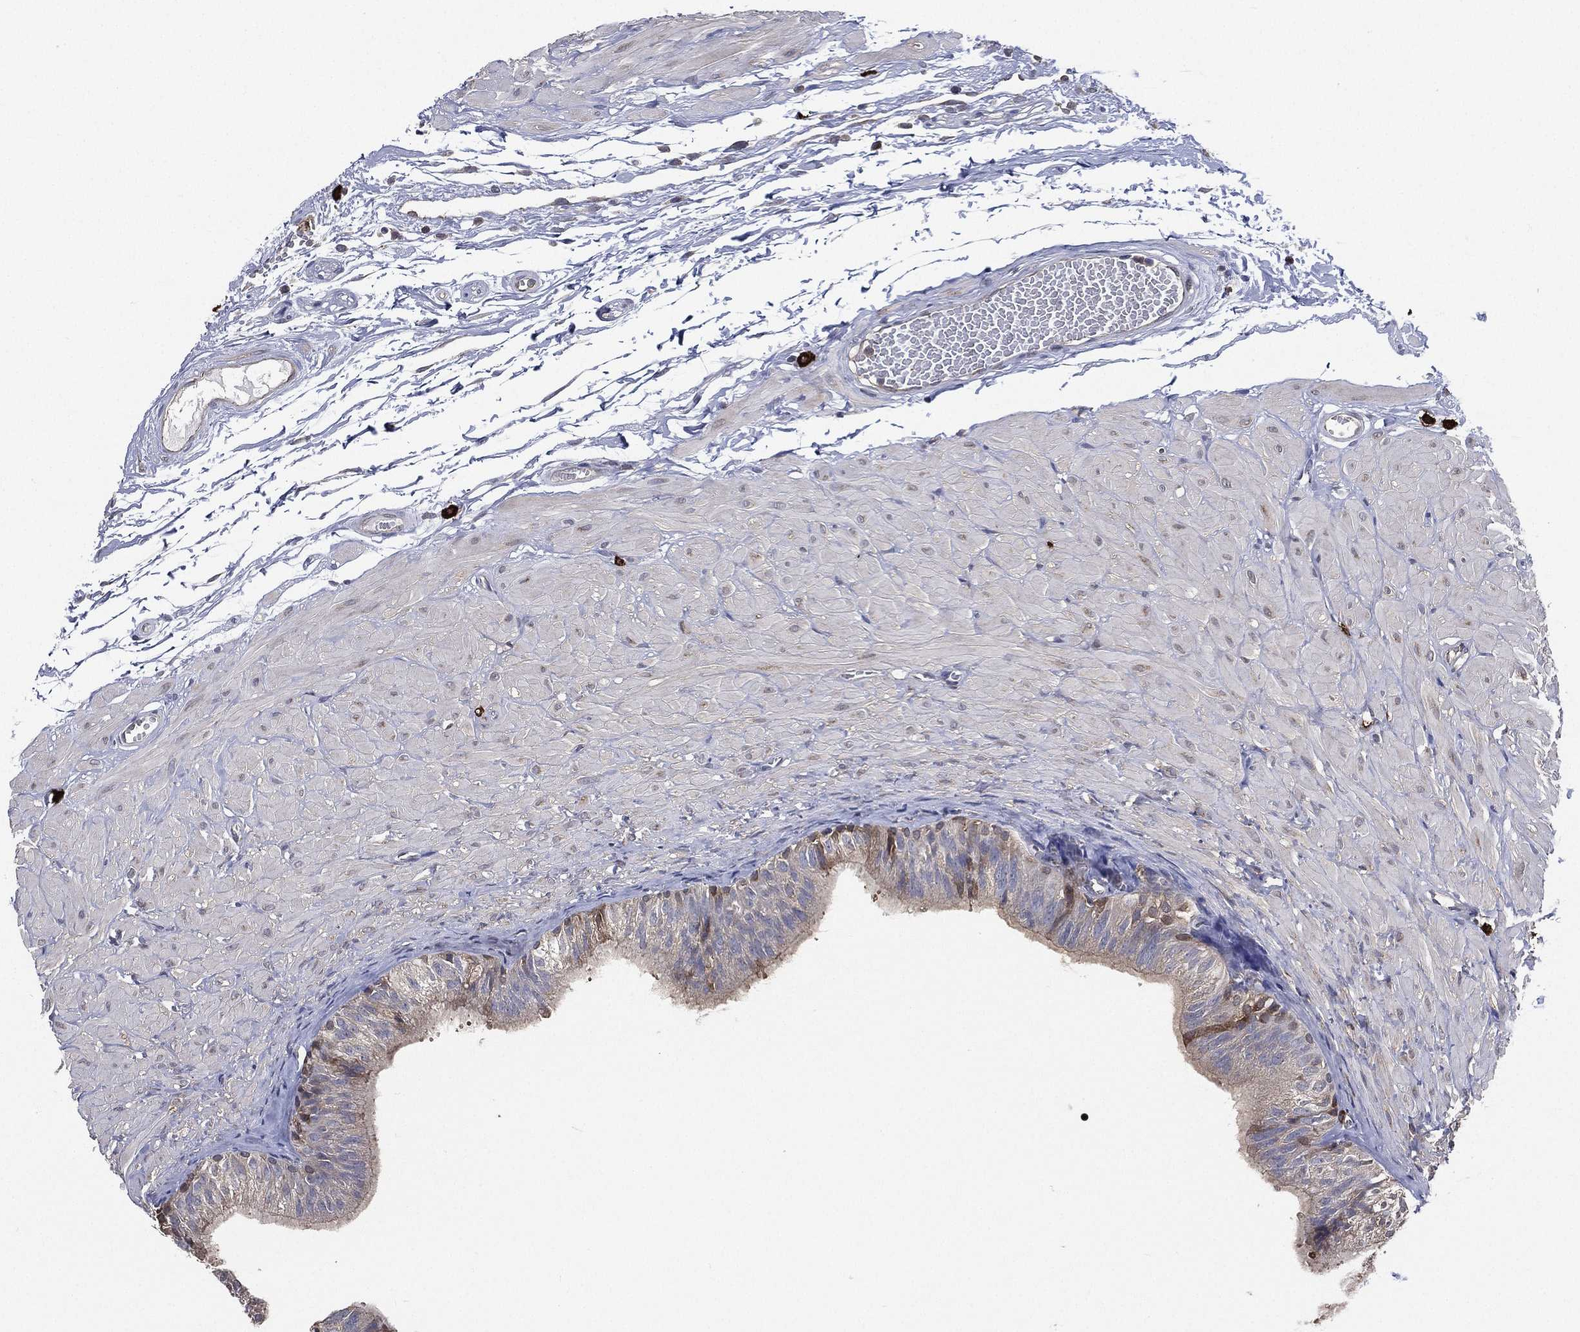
{"staining": {"intensity": "weak", "quantity": ">75%", "location": "cytoplasmic/membranous"}, "tissue": "epididymis", "cell_type": "Glandular cells", "image_type": "normal", "snomed": [{"axis": "morphology", "description": "Normal tissue, NOS"}, {"axis": "topography", "description": "Epididymis"}, {"axis": "topography", "description": "Vas deferens"}], "caption": "Human epididymis stained with a brown dye reveals weak cytoplasmic/membranous positive positivity in approximately >75% of glandular cells.", "gene": "SMPD3", "patient": {"sex": "male", "age": 23}}